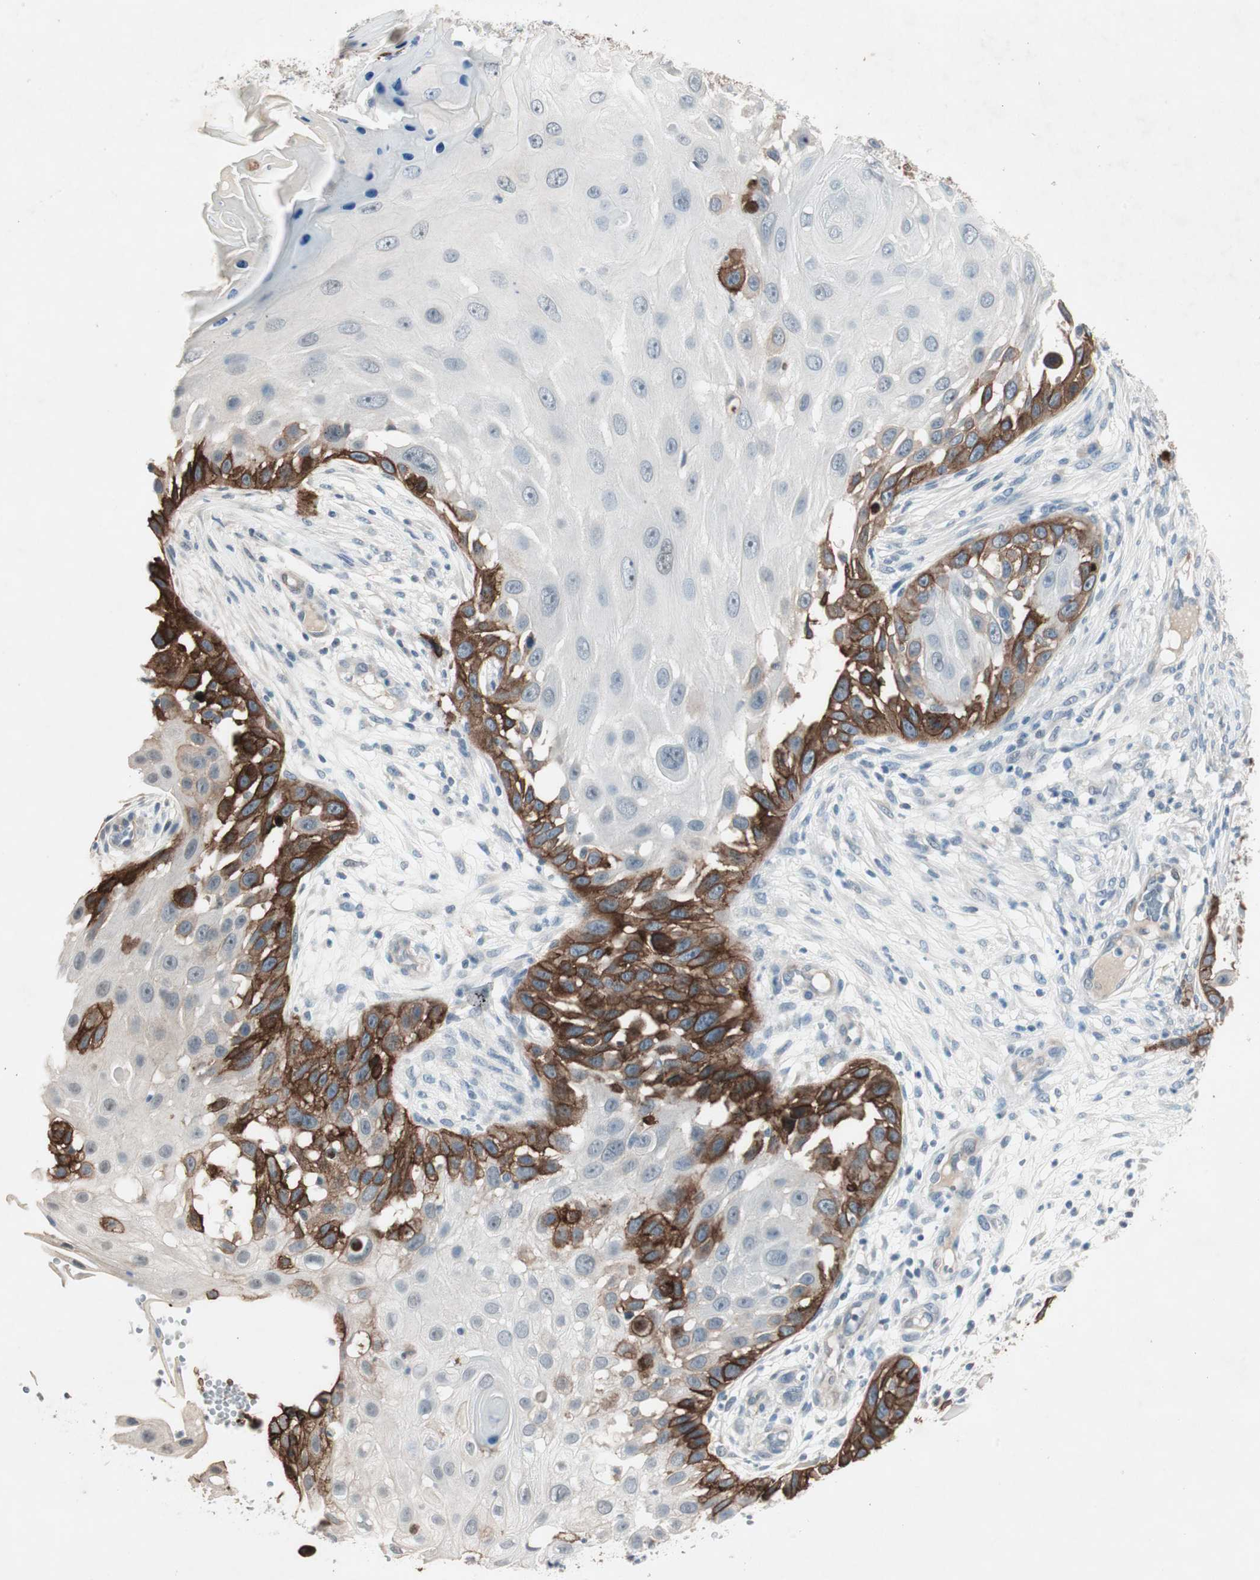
{"staining": {"intensity": "strong", "quantity": "25%-75%", "location": "cytoplasmic/membranous"}, "tissue": "skin cancer", "cell_type": "Tumor cells", "image_type": "cancer", "snomed": [{"axis": "morphology", "description": "Squamous cell carcinoma, NOS"}, {"axis": "topography", "description": "Skin"}], "caption": "A histopathology image of human skin cancer stained for a protein shows strong cytoplasmic/membranous brown staining in tumor cells.", "gene": "ITGB4", "patient": {"sex": "female", "age": 44}}